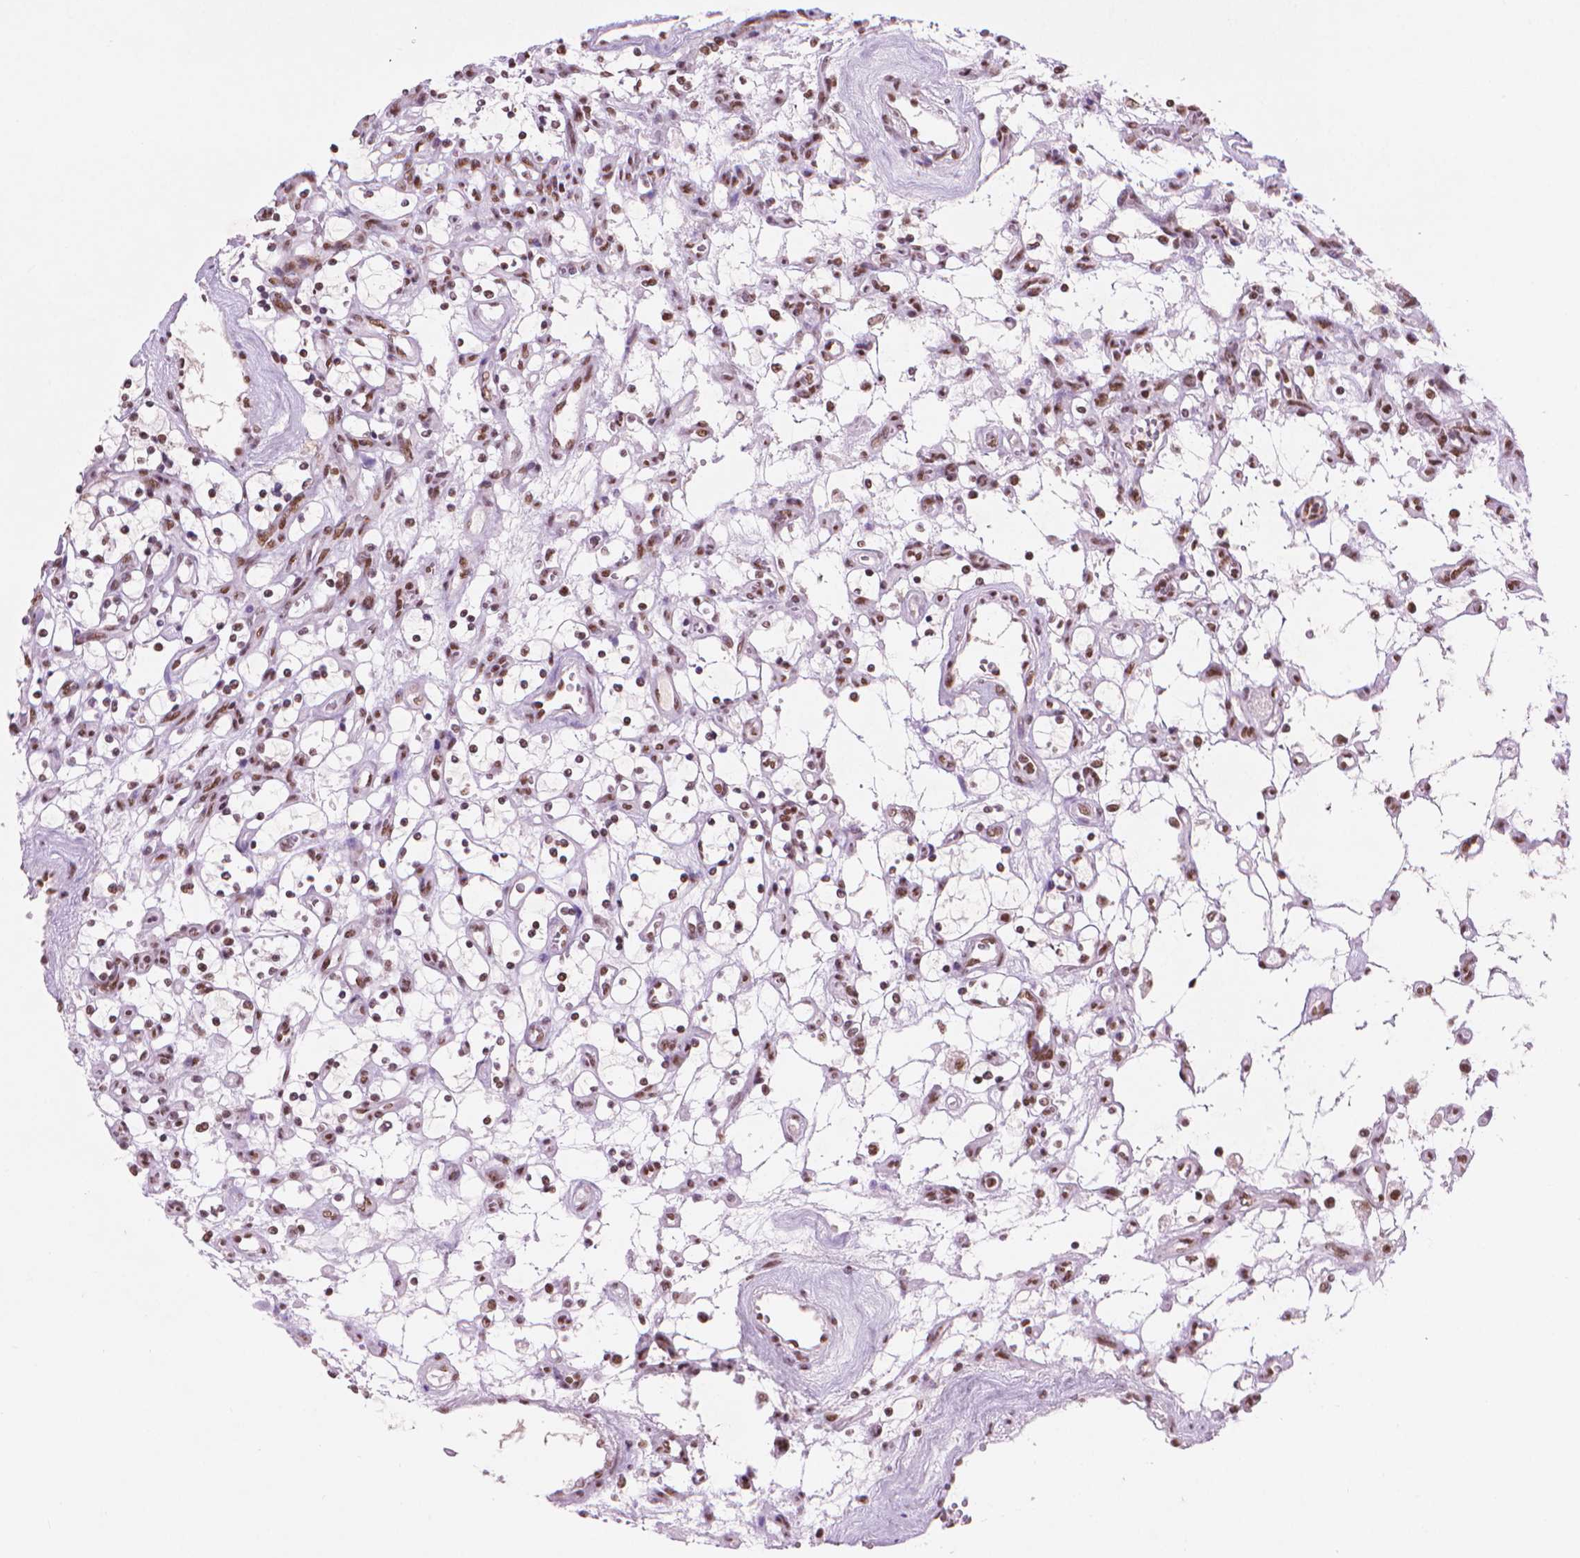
{"staining": {"intensity": "moderate", "quantity": ">75%", "location": "nuclear"}, "tissue": "renal cancer", "cell_type": "Tumor cells", "image_type": "cancer", "snomed": [{"axis": "morphology", "description": "Adenocarcinoma, NOS"}, {"axis": "topography", "description": "Kidney"}], "caption": "Moderate nuclear expression is appreciated in approximately >75% of tumor cells in renal cancer.", "gene": "RPA4", "patient": {"sex": "female", "age": 69}}